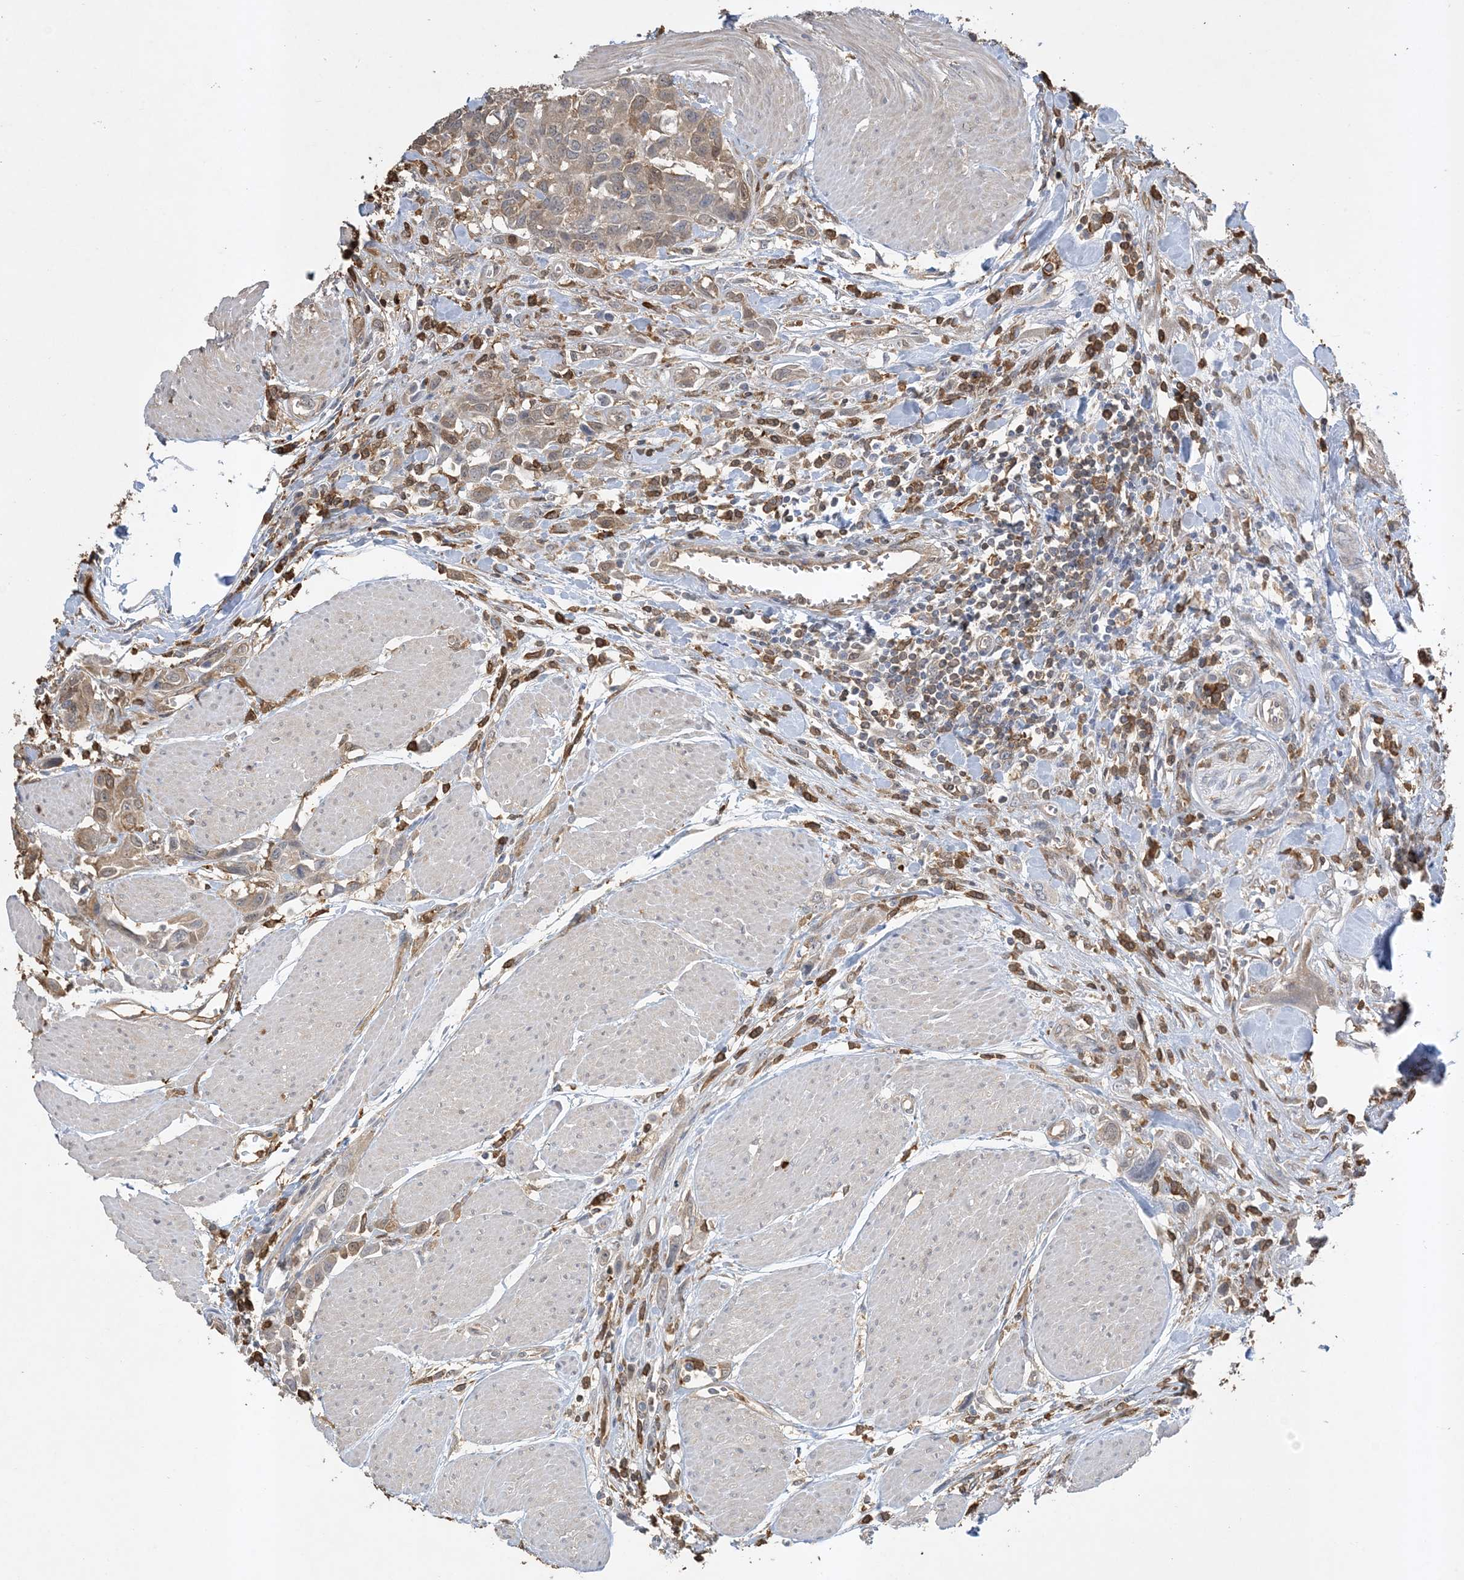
{"staining": {"intensity": "weak", "quantity": ">75%", "location": "cytoplasmic/membranous"}, "tissue": "urothelial cancer", "cell_type": "Tumor cells", "image_type": "cancer", "snomed": [{"axis": "morphology", "description": "Urothelial carcinoma, High grade"}, {"axis": "topography", "description": "Urinary bladder"}], "caption": "Immunohistochemical staining of human urothelial carcinoma (high-grade) displays weak cytoplasmic/membranous protein staining in approximately >75% of tumor cells. Immunohistochemistry (ihc) stains the protein of interest in brown and the nuclei are stained blue.", "gene": "TMSB4X", "patient": {"sex": "male", "age": 50}}